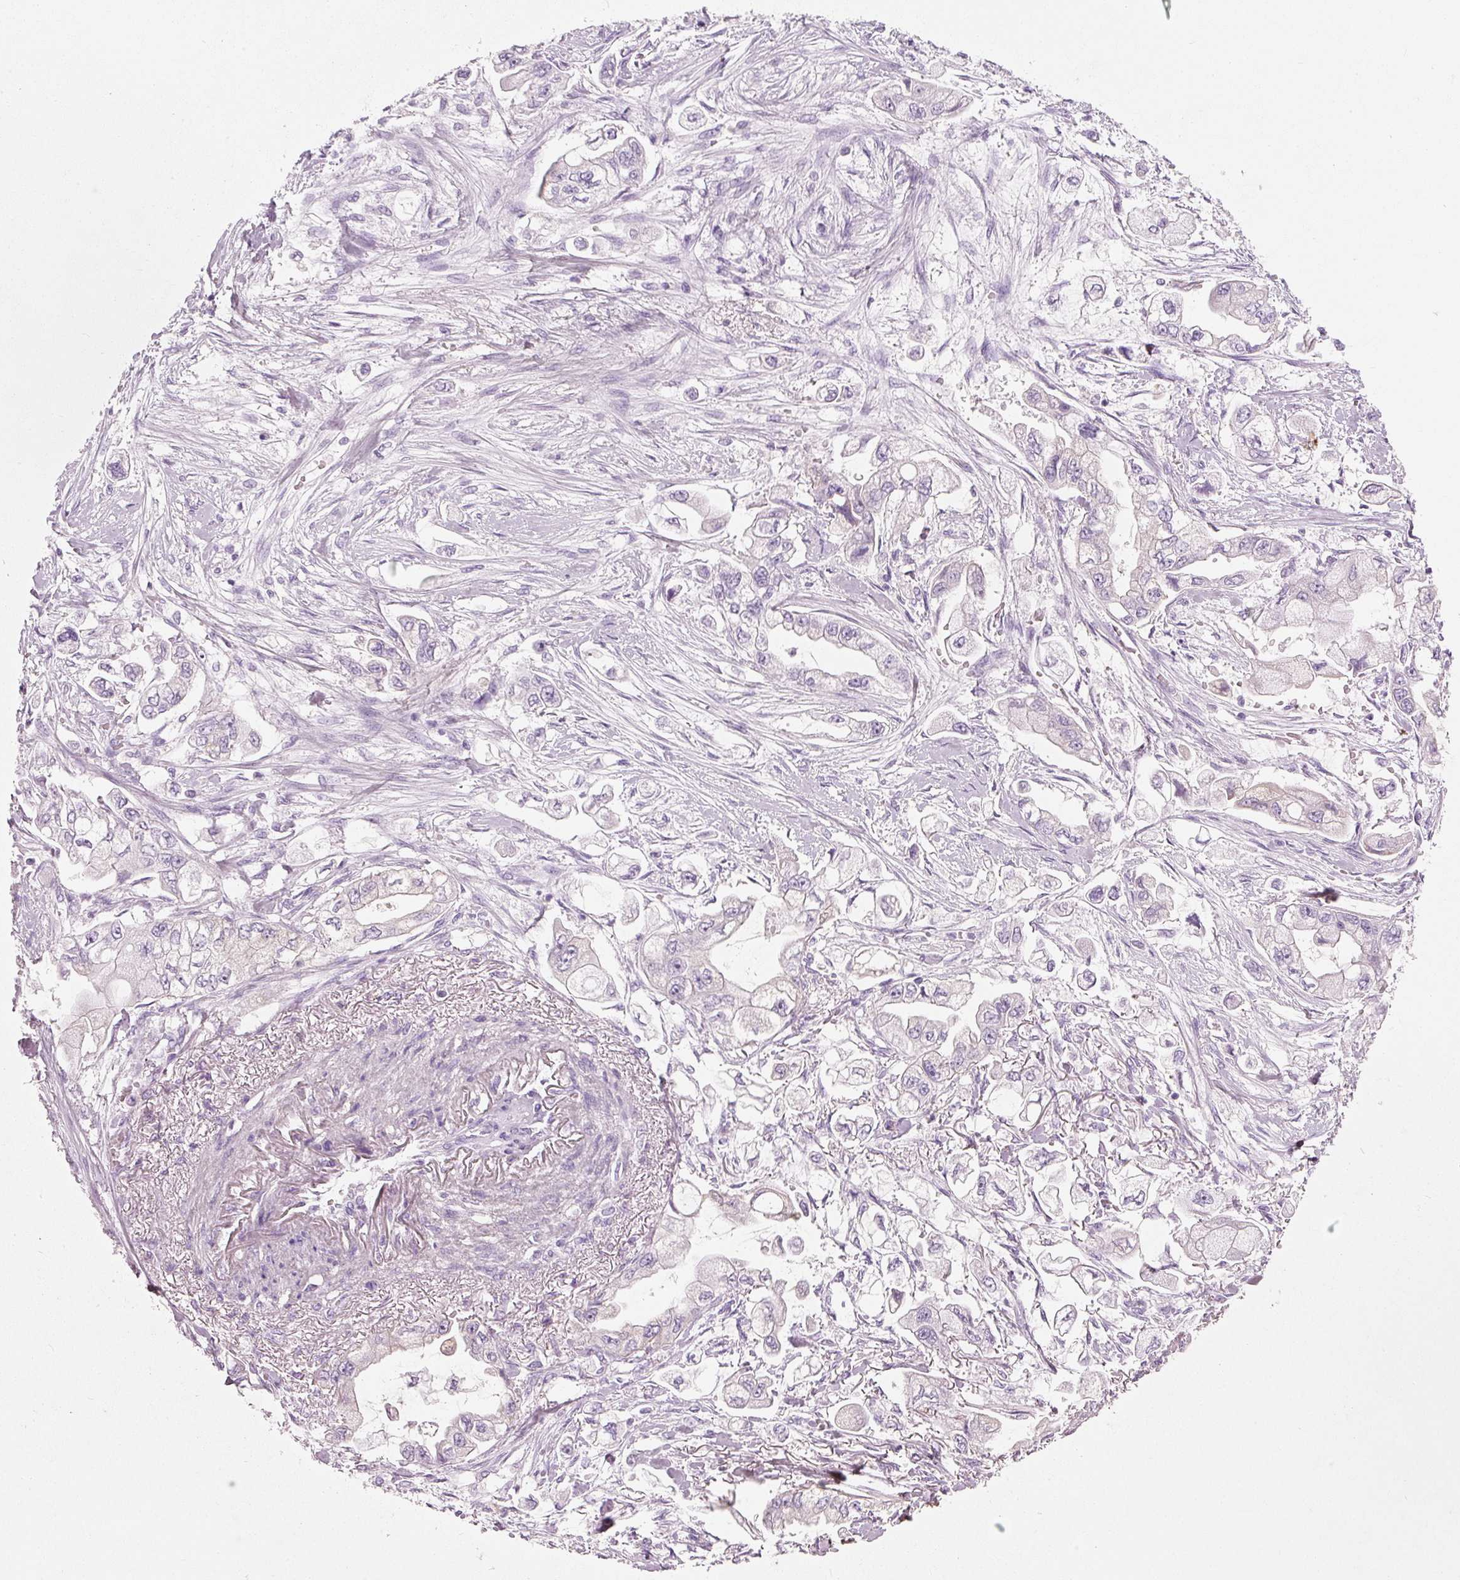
{"staining": {"intensity": "negative", "quantity": "none", "location": "none"}, "tissue": "stomach cancer", "cell_type": "Tumor cells", "image_type": "cancer", "snomed": [{"axis": "morphology", "description": "Adenocarcinoma, NOS"}, {"axis": "topography", "description": "Stomach"}], "caption": "Micrograph shows no significant protein staining in tumor cells of stomach adenocarcinoma.", "gene": "PDXDC1", "patient": {"sex": "male", "age": 62}}